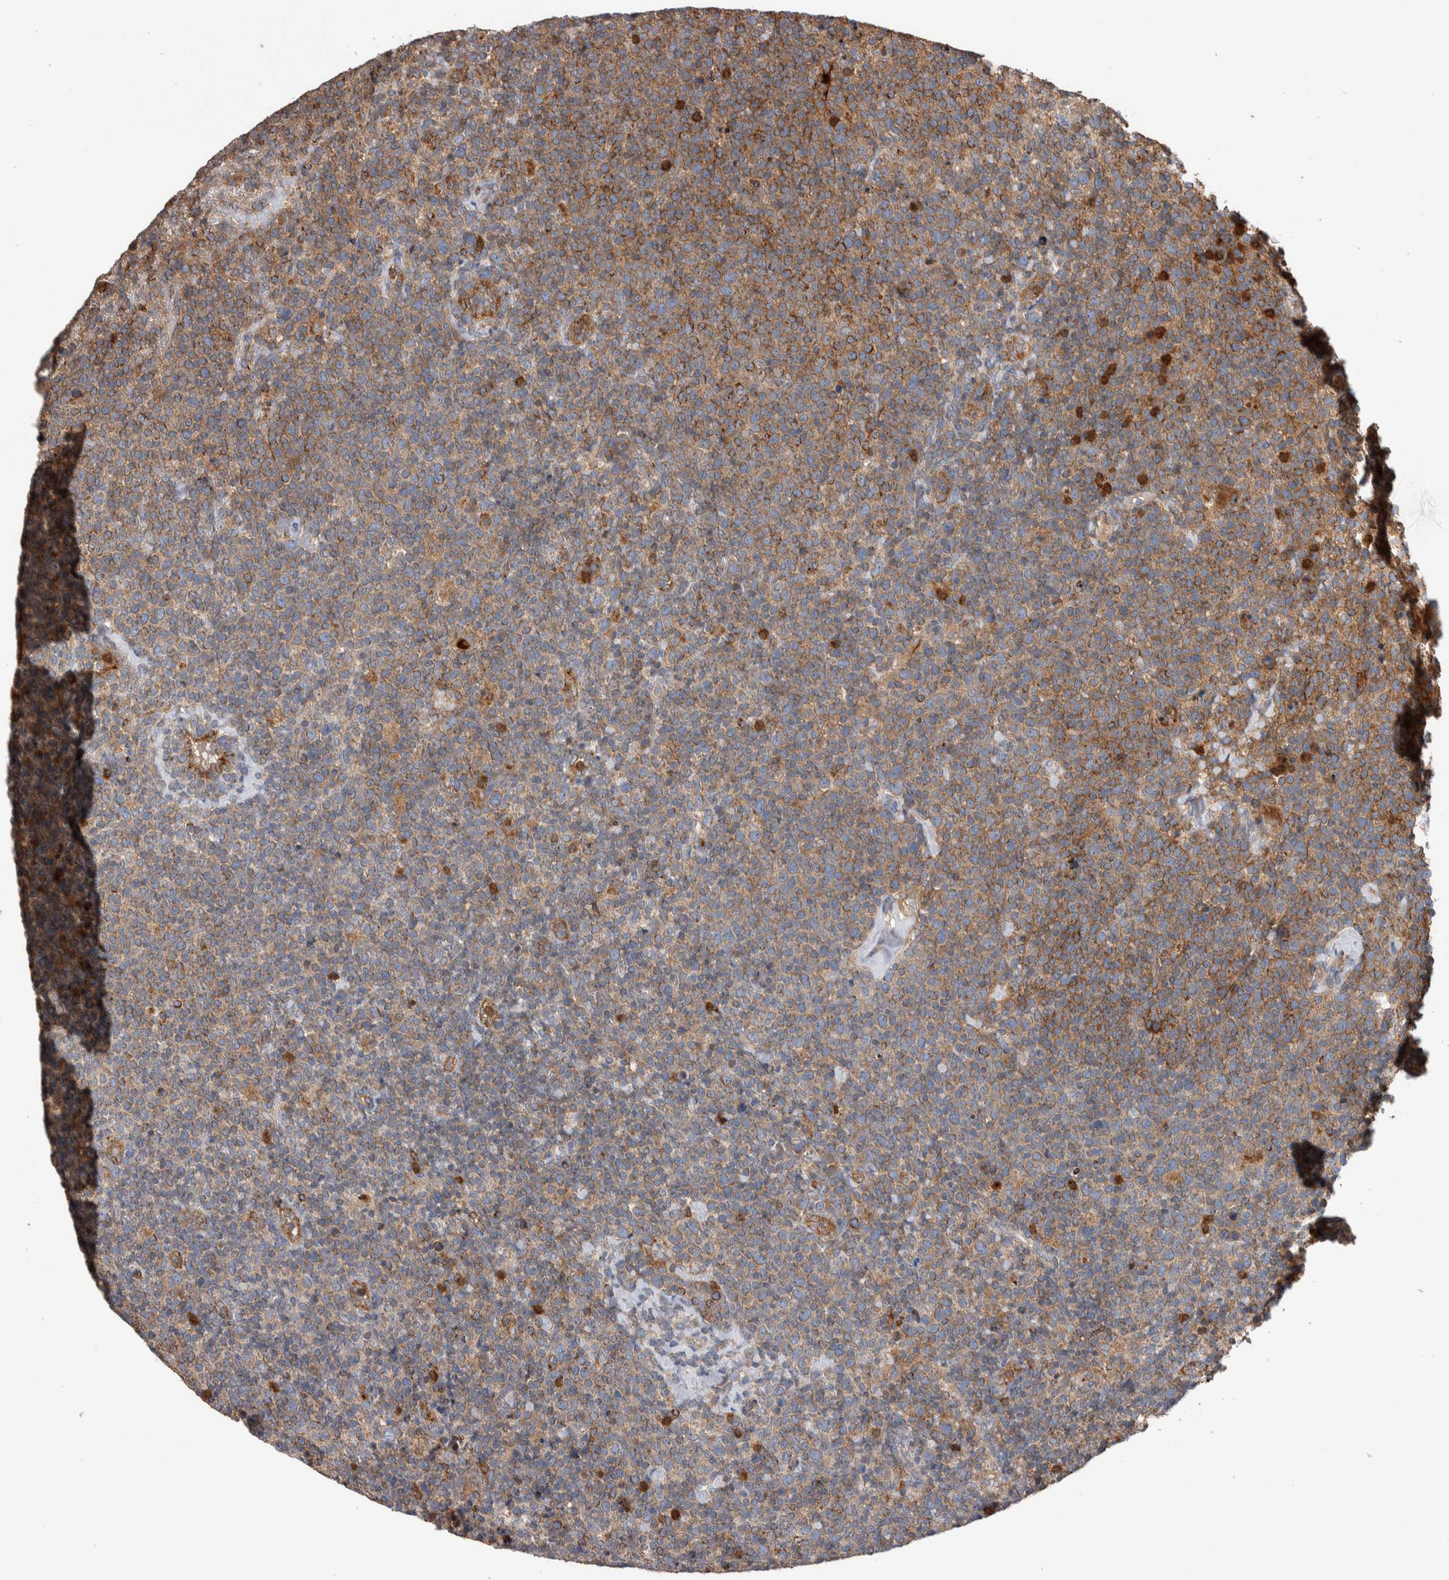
{"staining": {"intensity": "moderate", "quantity": ">75%", "location": "cytoplasmic/membranous"}, "tissue": "lymphoma", "cell_type": "Tumor cells", "image_type": "cancer", "snomed": [{"axis": "morphology", "description": "Malignant lymphoma, non-Hodgkin's type, High grade"}, {"axis": "topography", "description": "Lymph node"}], "caption": "Immunohistochemistry (DAB (3,3'-diaminobenzidine)) staining of lymphoma shows moderate cytoplasmic/membranous protein staining in about >75% of tumor cells.", "gene": "SDCBP", "patient": {"sex": "male", "age": 61}}